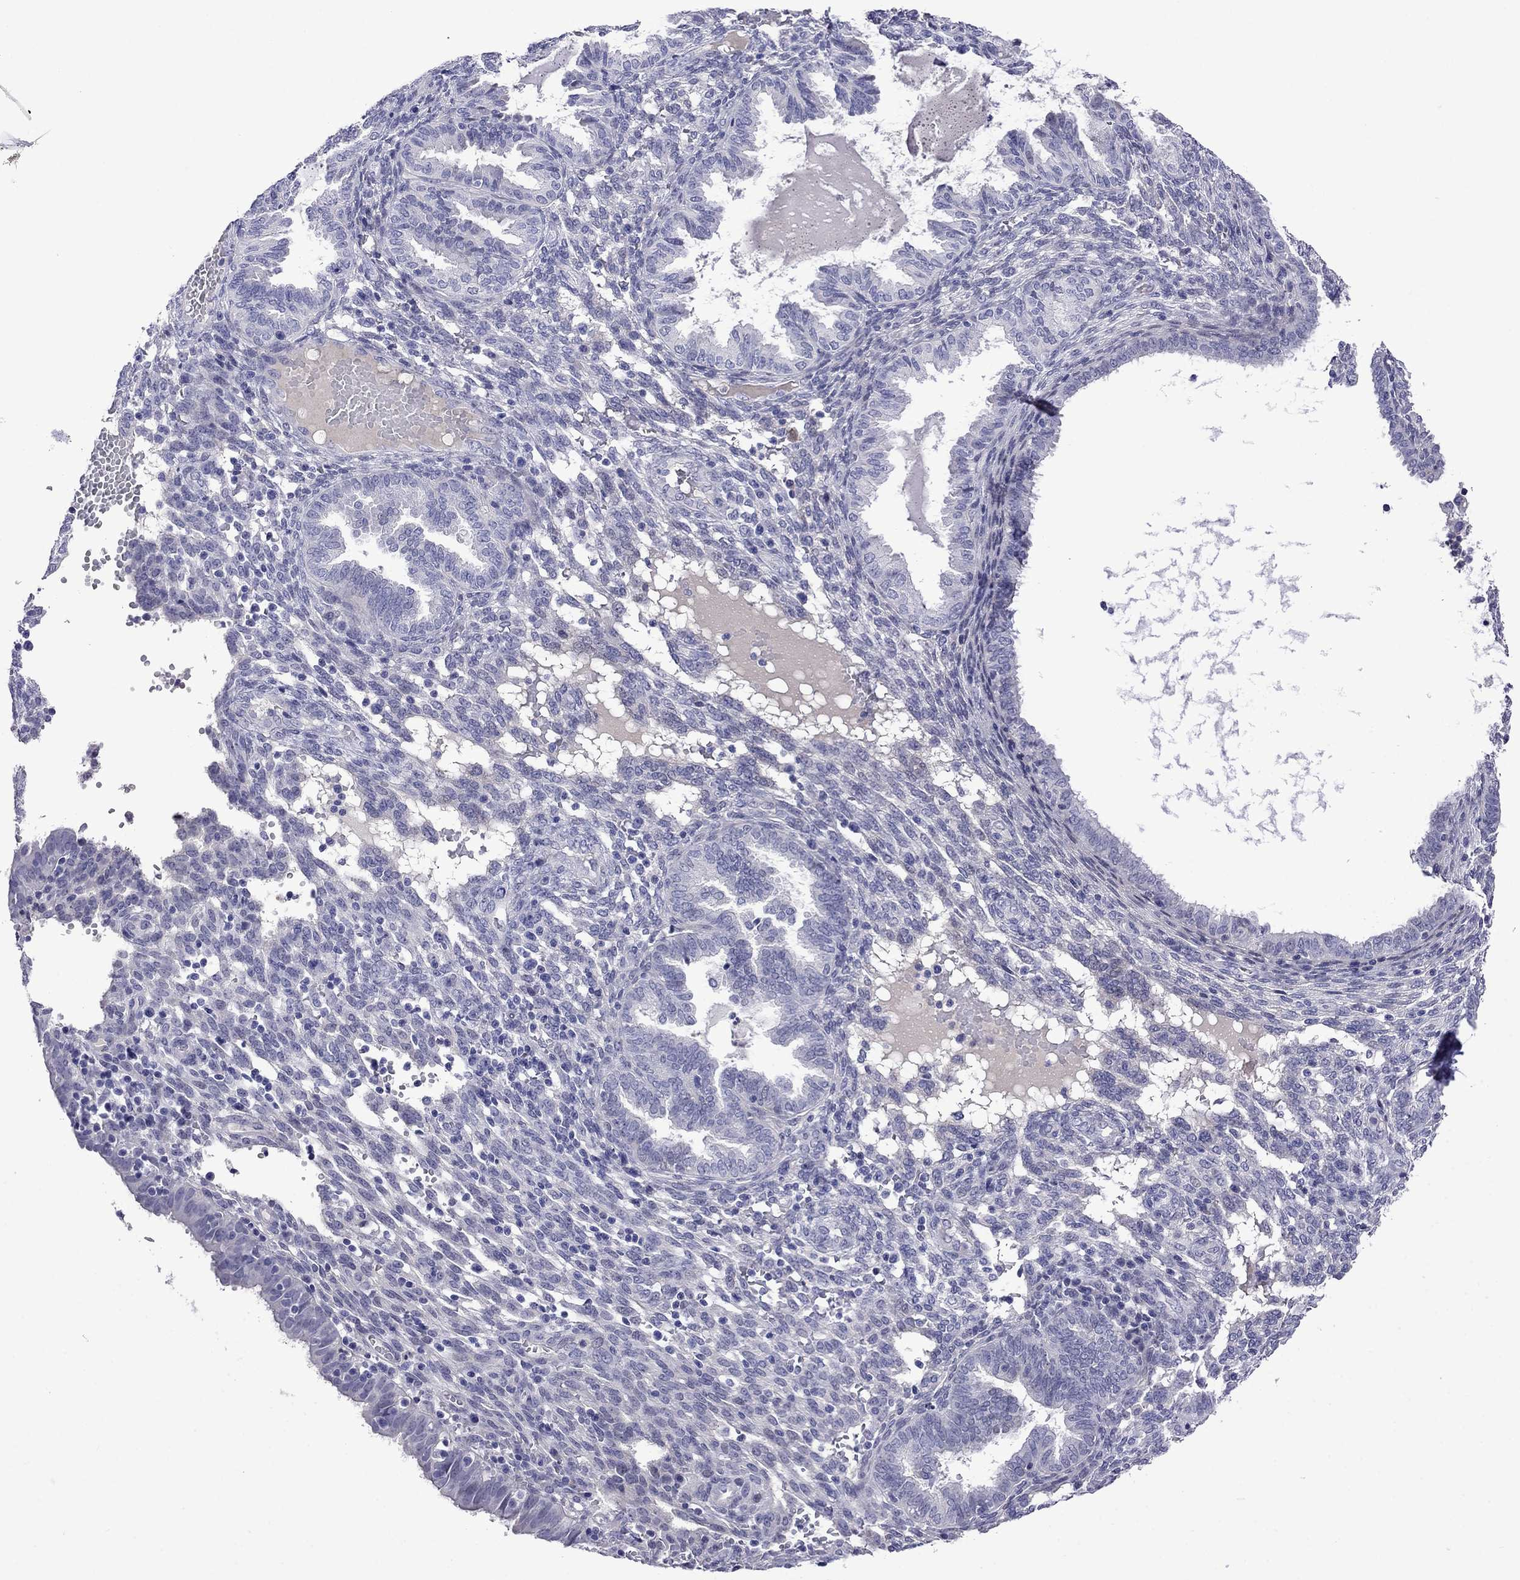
{"staining": {"intensity": "negative", "quantity": "none", "location": "none"}, "tissue": "endometrium", "cell_type": "Cells in endometrial stroma", "image_type": "normal", "snomed": [{"axis": "morphology", "description": "Normal tissue, NOS"}, {"axis": "topography", "description": "Endometrium"}], "caption": "IHC of benign endometrium reveals no expression in cells in endometrial stroma. Brightfield microscopy of IHC stained with DAB (3,3'-diaminobenzidine) (brown) and hematoxylin (blue), captured at high magnification.", "gene": "STAR", "patient": {"sex": "female", "age": 42}}